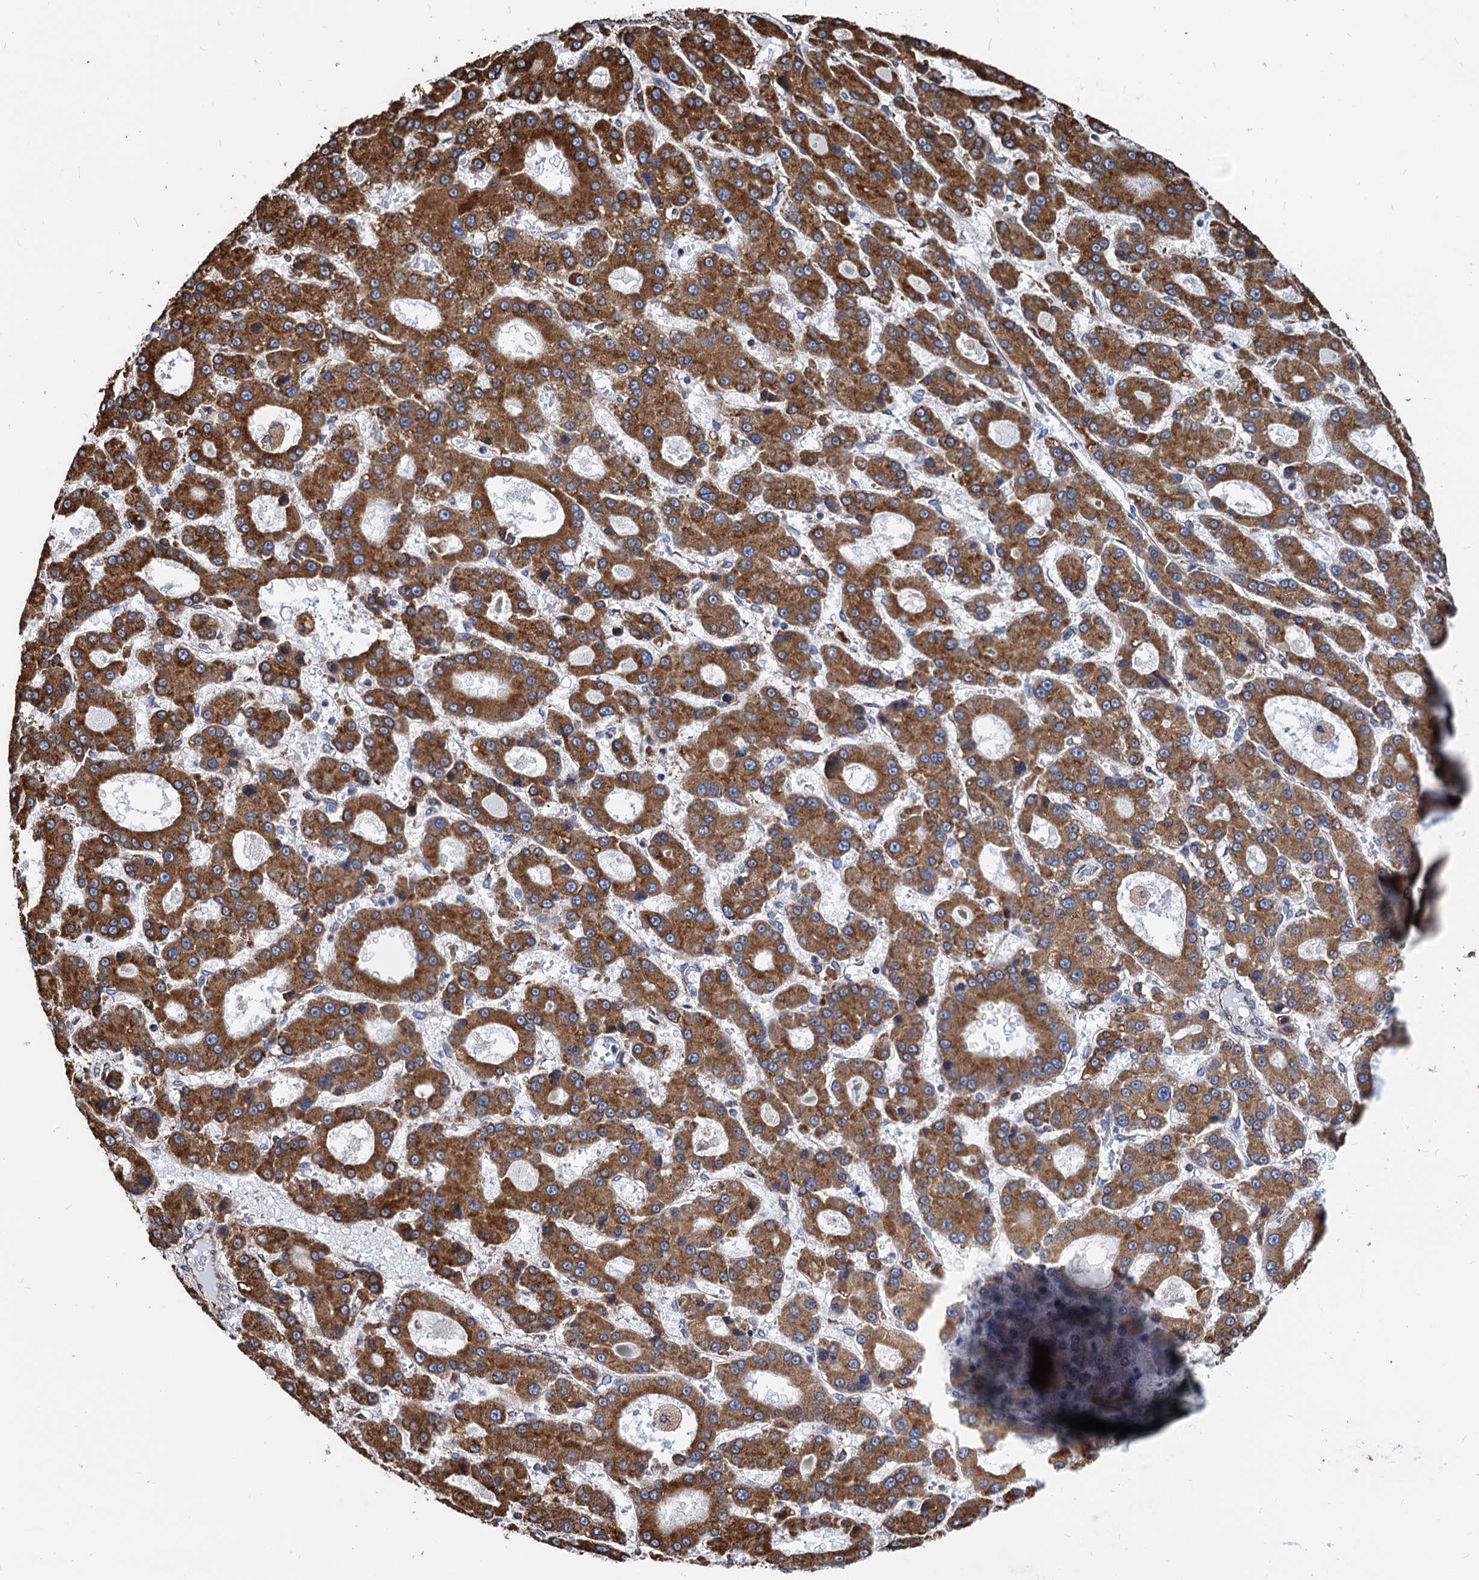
{"staining": {"intensity": "strong", "quantity": ">75%", "location": "cytoplasmic/membranous"}, "tissue": "liver cancer", "cell_type": "Tumor cells", "image_type": "cancer", "snomed": [{"axis": "morphology", "description": "Carcinoma, Hepatocellular, NOS"}, {"axis": "topography", "description": "Liver"}], "caption": "DAB (3,3'-diaminobenzidine) immunohistochemical staining of liver cancer (hepatocellular carcinoma) exhibits strong cytoplasmic/membranous protein positivity in about >75% of tumor cells. The protein is shown in brown color, while the nuclei are stained blue.", "gene": "HSPA5", "patient": {"sex": "male", "age": 70}}